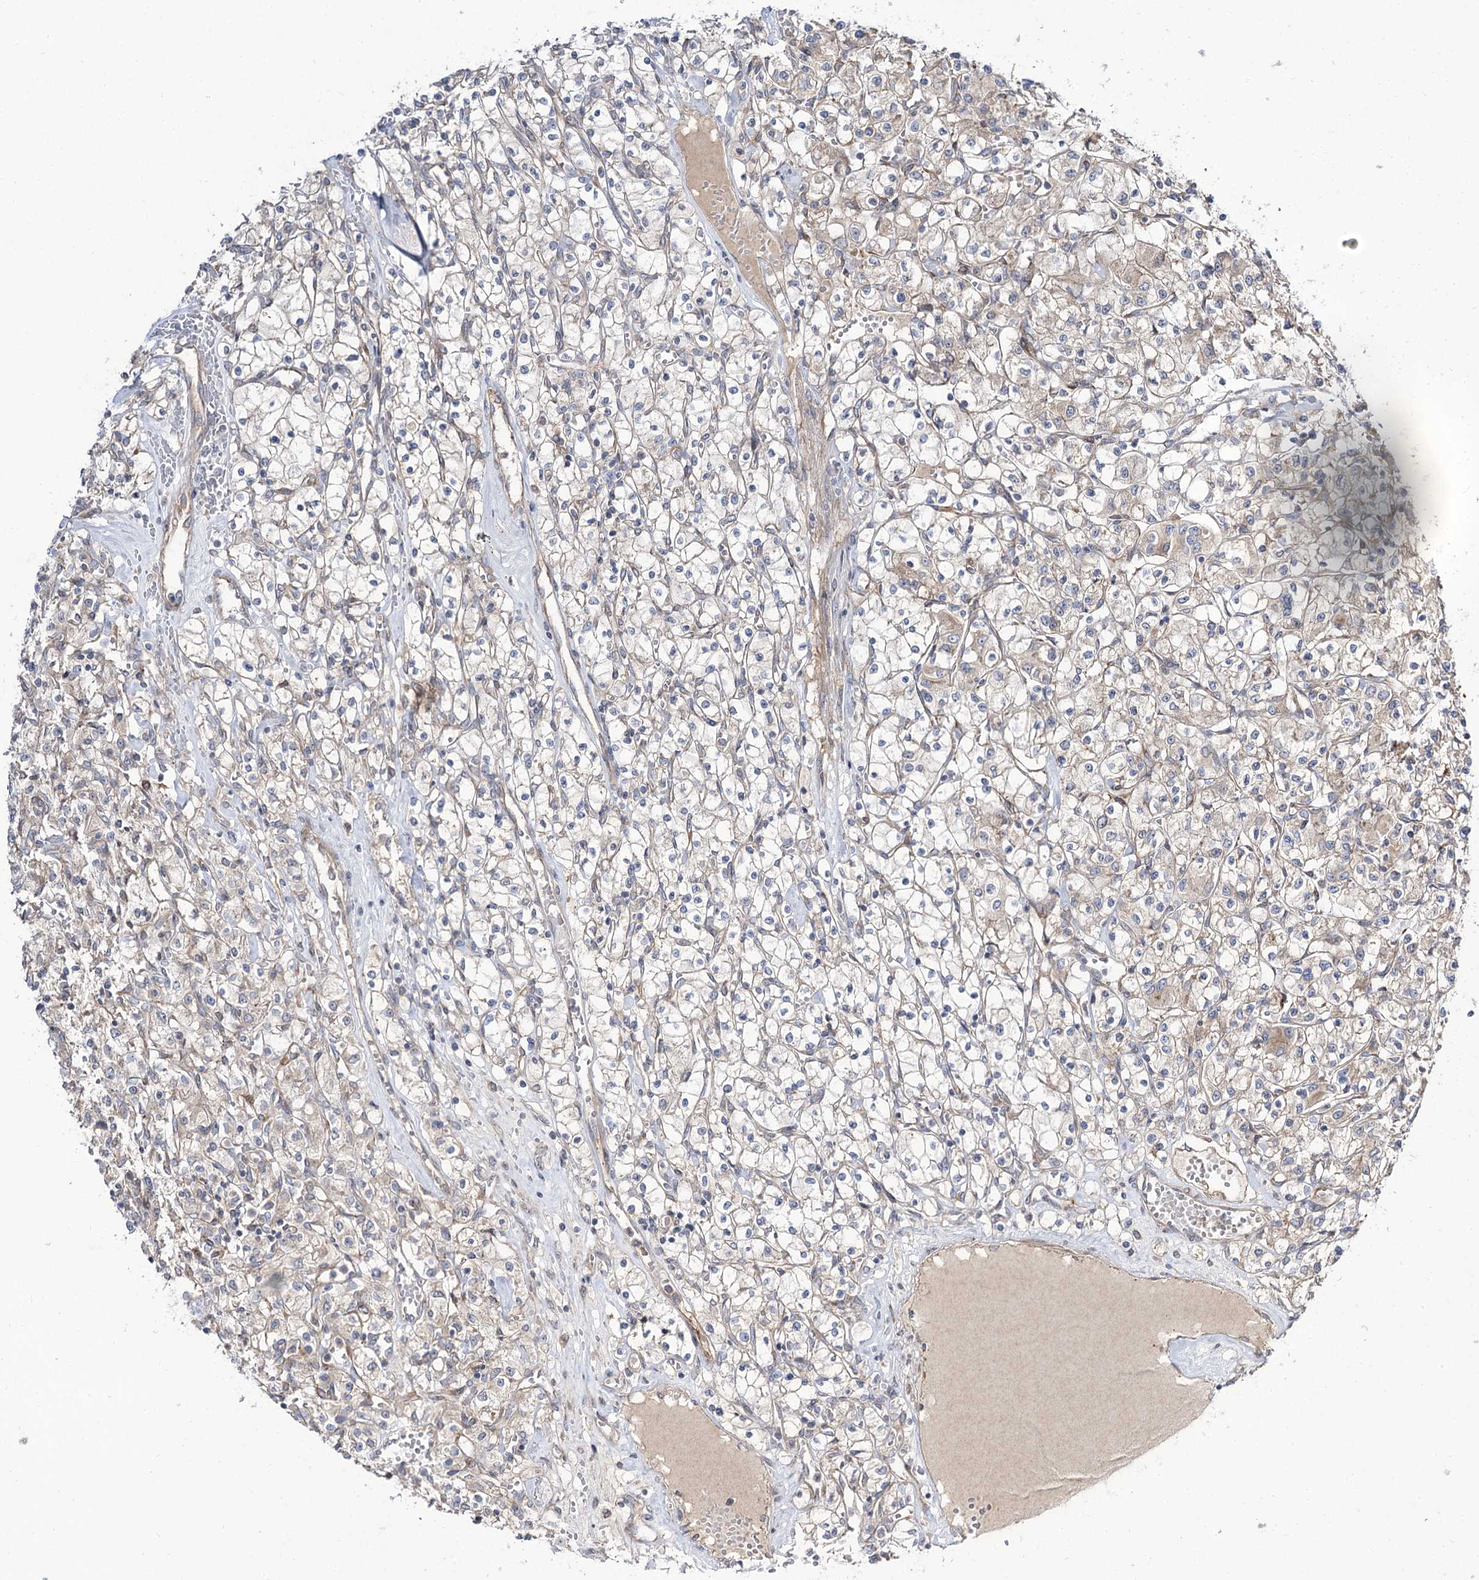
{"staining": {"intensity": "weak", "quantity": "<25%", "location": "cytoplasmic/membranous"}, "tissue": "renal cancer", "cell_type": "Tumor cells", "image_type": "cancer", "snomed": [{"axis": "morphology", "description": "Adenocarcinoma, NOS"}, {"axis": "topography", "description": "Kidney"}], "caption": "Immunohistochemistry image of neoplastic tissue: renal cancer stained with DAB (3,3'-diaminobenzidine) shows no significant protein positivity in tumor cells.", "gene": "C11orf80", "patient": {"sex": "female", "age": 59}}